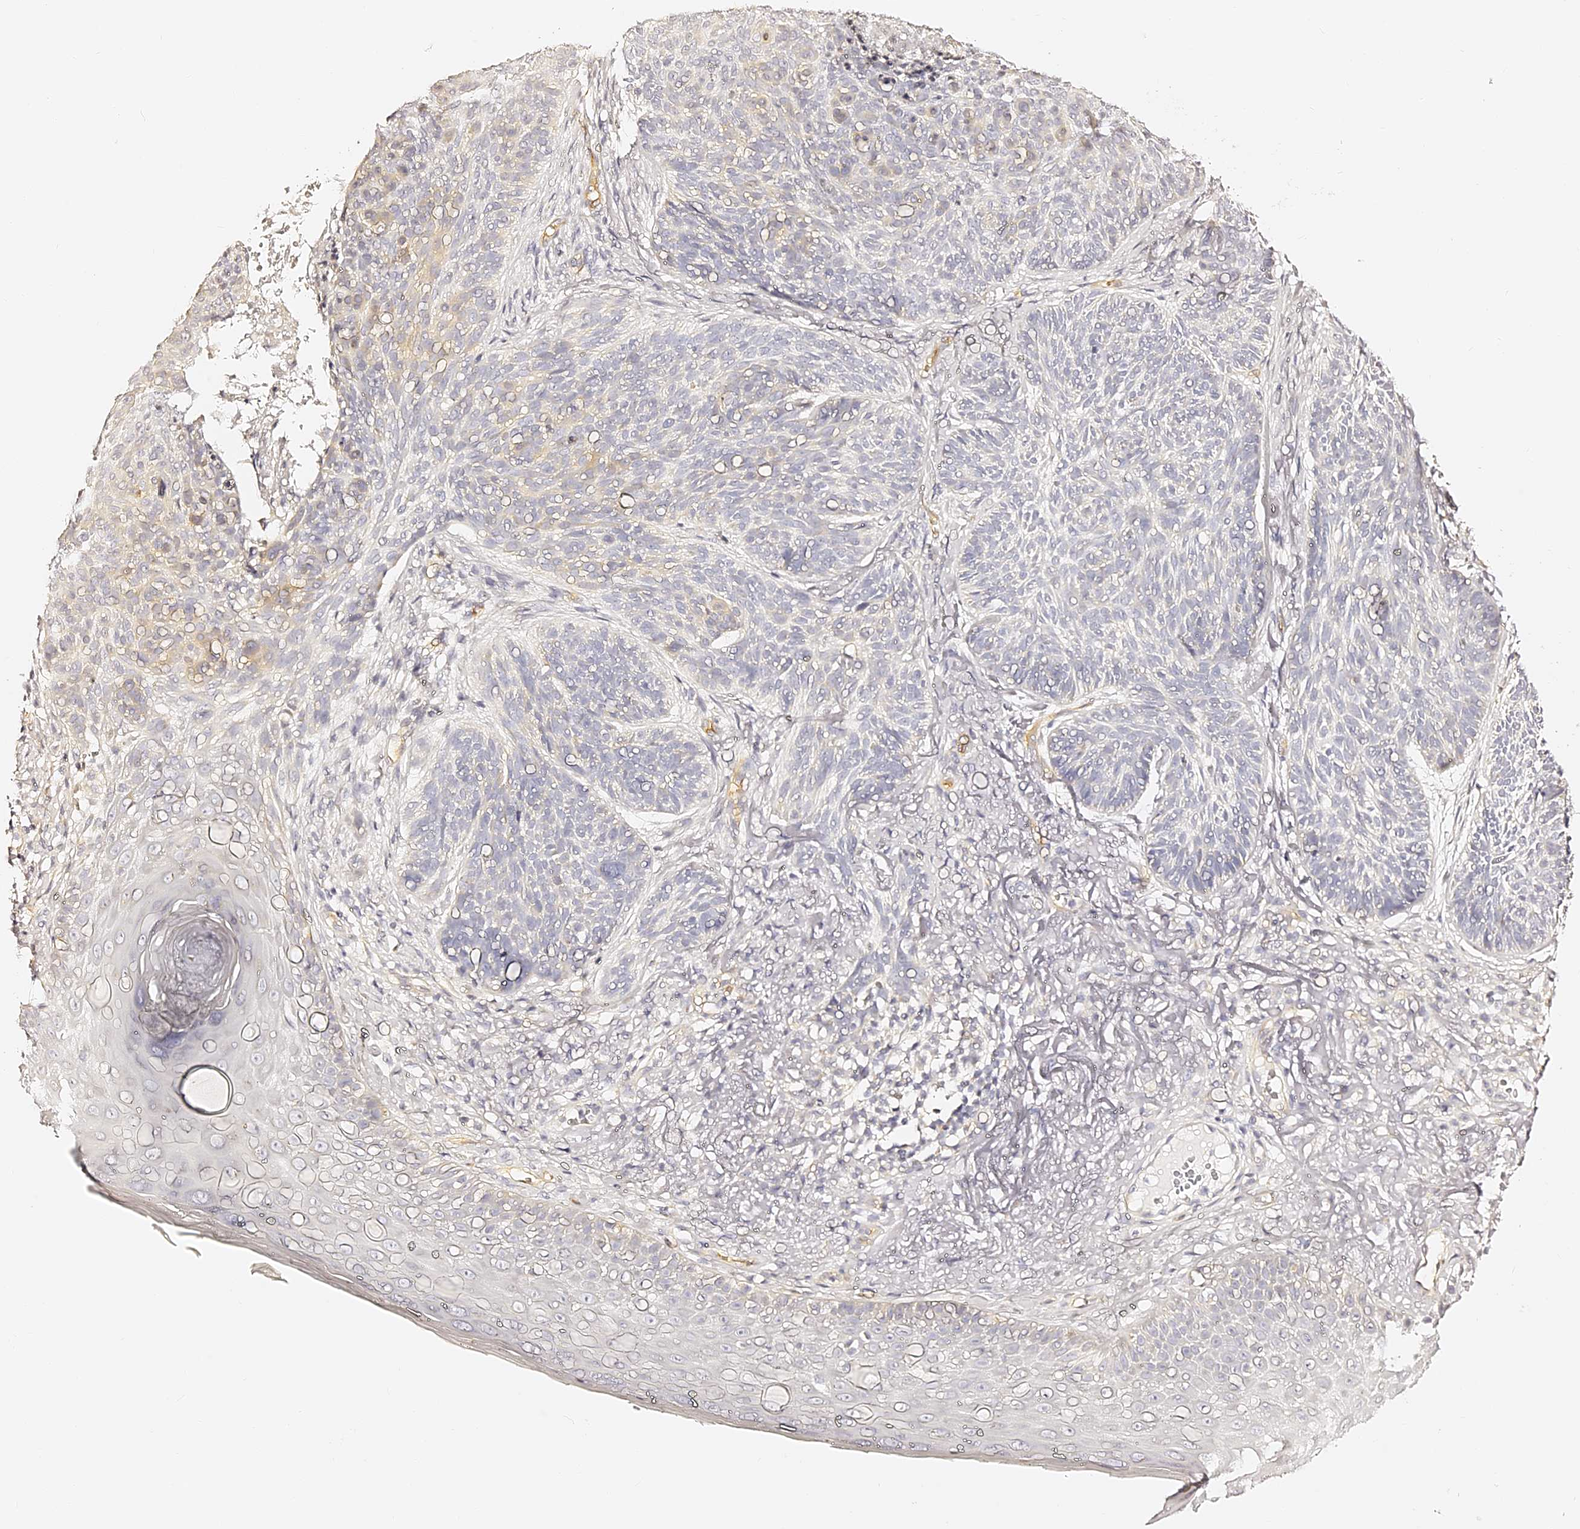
{"staining": {"intensity": "negative", "quantity": "none", "location": "none"}, "tissue": "skin cancer", "cell_type": "Tumor cells", "image_type": "cancer", "snomed": [{"axis": "morphology", "description": "Normal tissue, NOS"}, {"axis": "morphology", "description": "Basal cell carcinoma"}, {"axis": "topography", "description": "Skin"}], "caption": "Immunohistochemical staining of human skin cancer (basal cell carcinoma) reveals no significant expression in tumor cells.", "gene": "SLC1A3", "patient": {"sex": "male", "age": 66}}